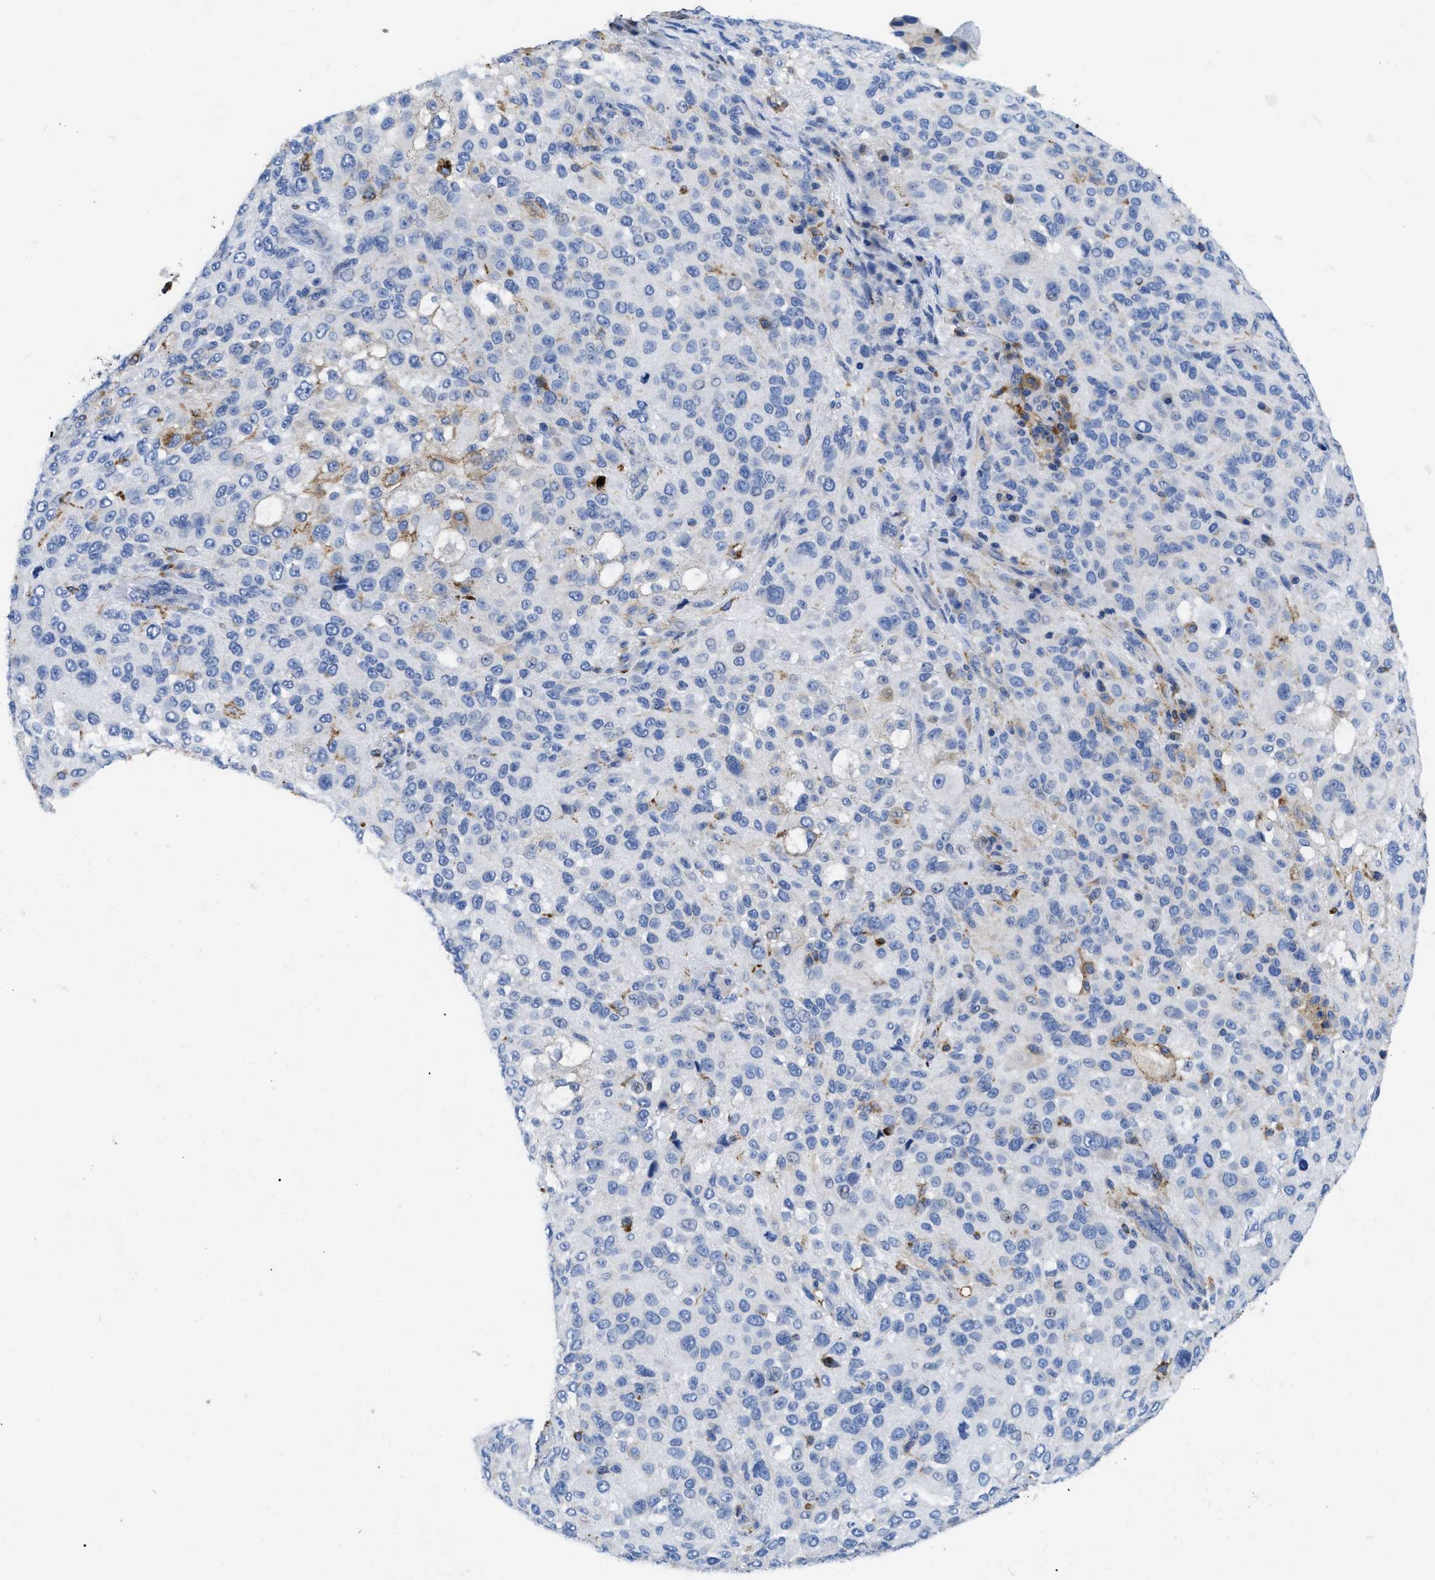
{"staining": {"intensity": "negative", "quantity": "none", "location": "none"}, "tissue": "melanoma", "cell_type": "Tumor cells", "image_type": "cancer", "snomed": [{"axis": "morphology", "description": "Necrosis, NOS"}, {"axis": "morphology", "description": "Malignant melanoma, NOS"}, {"axis": "topography", "description": "Skin"}], "caption": "Immunohistochemistry photomicrograph of human melanoma stained for a protein (brown), which exhibits no positivity in tumor cells. Brightfield microscopy of immunohistochemistry (IHC) stained with DAB (3,3'-diaminobenzidine) (brown) and hematoxylin (blue), captured at high magnification.", "gene": "HLA-DPA1", "patient": {"sex": "female", "age": 87}}